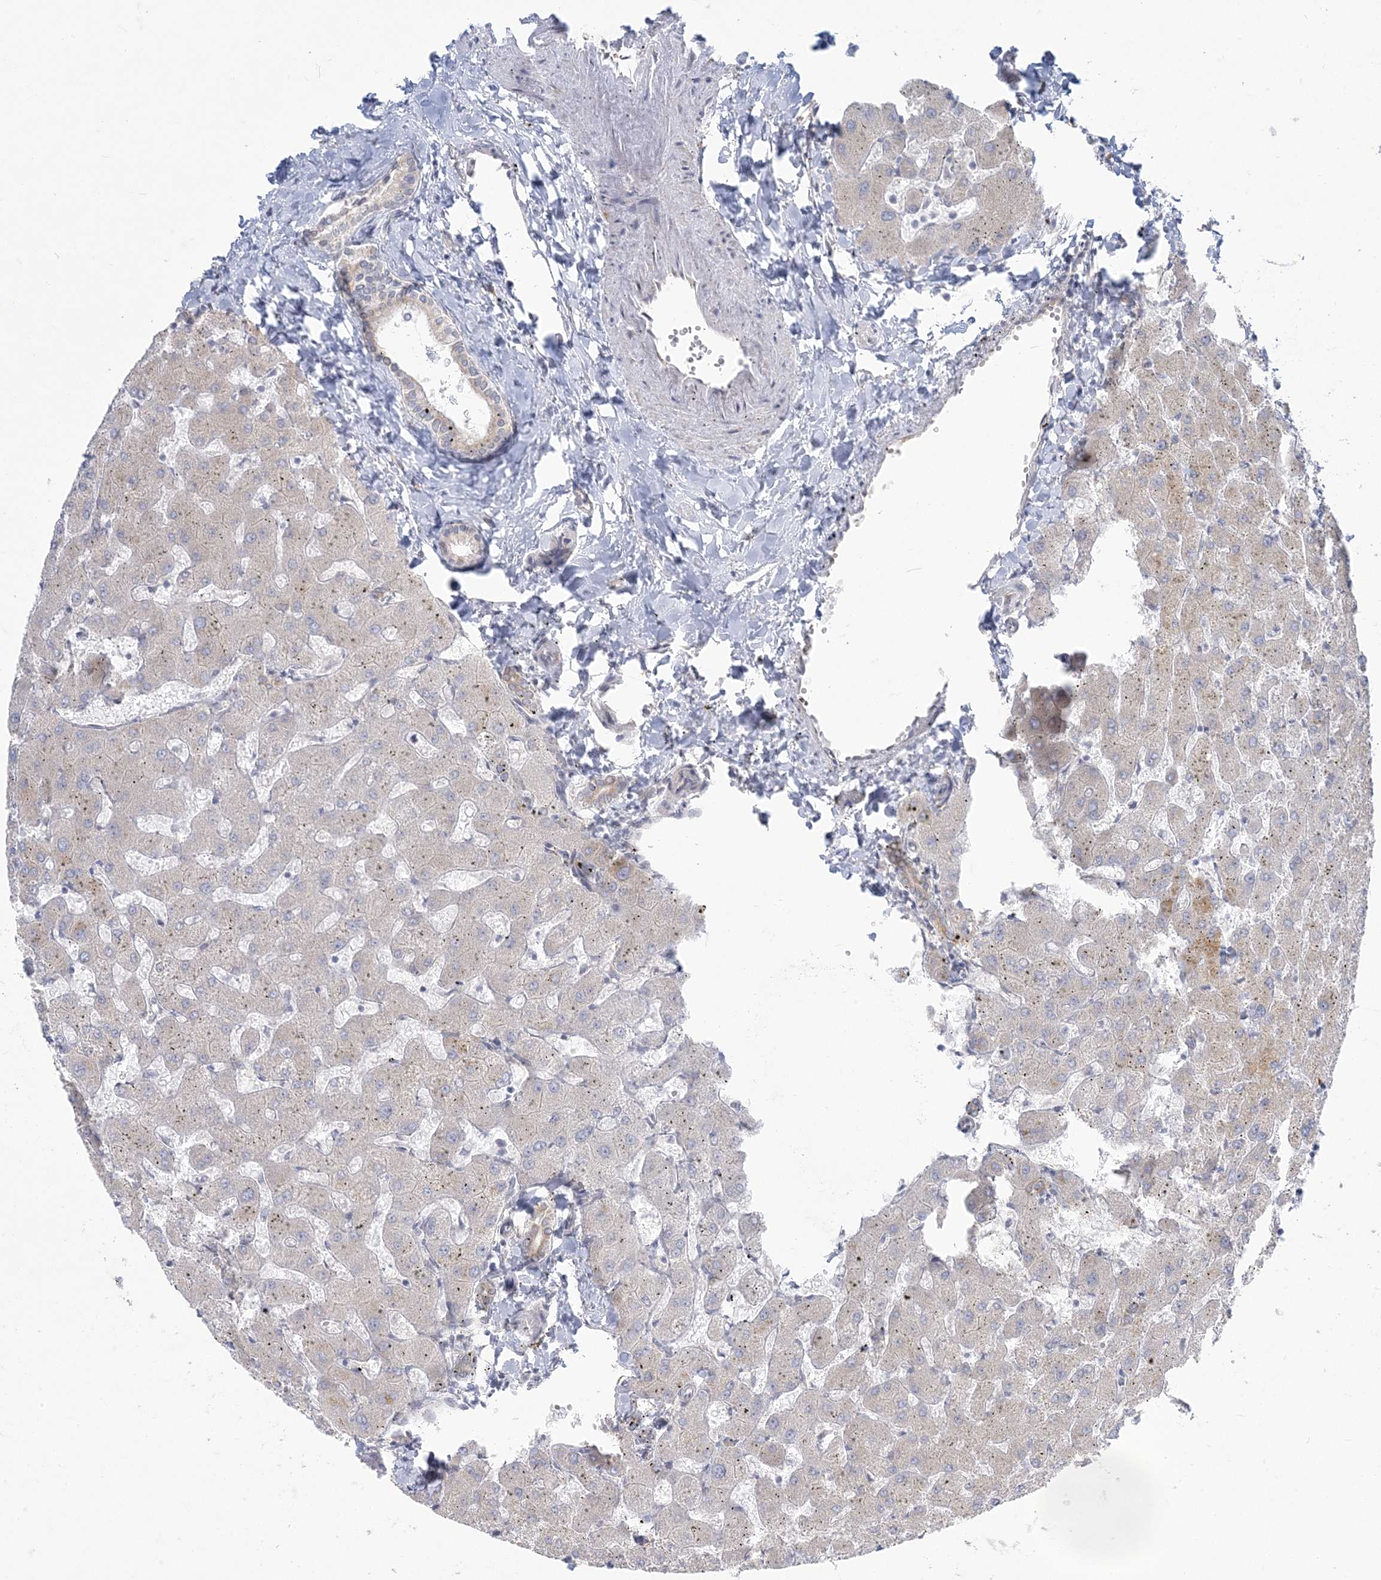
{"staining": {"intensity": "negative", "quantity": "none", "location": "none"}, "tissue": "liver", "cell_type": "Cholangiocytes", "image_type": "normal", "snomed": [{"axis": "morphology", "description": "Normal tissue, NOS"}, {"axis": "topography", "description": "Liver"}], "caption": "Micrograph shows no significant protein expression in cholangiocytes of benign liver.", "gene": "ZC3H6", "patient": {"sex": "female", "age": 63}}